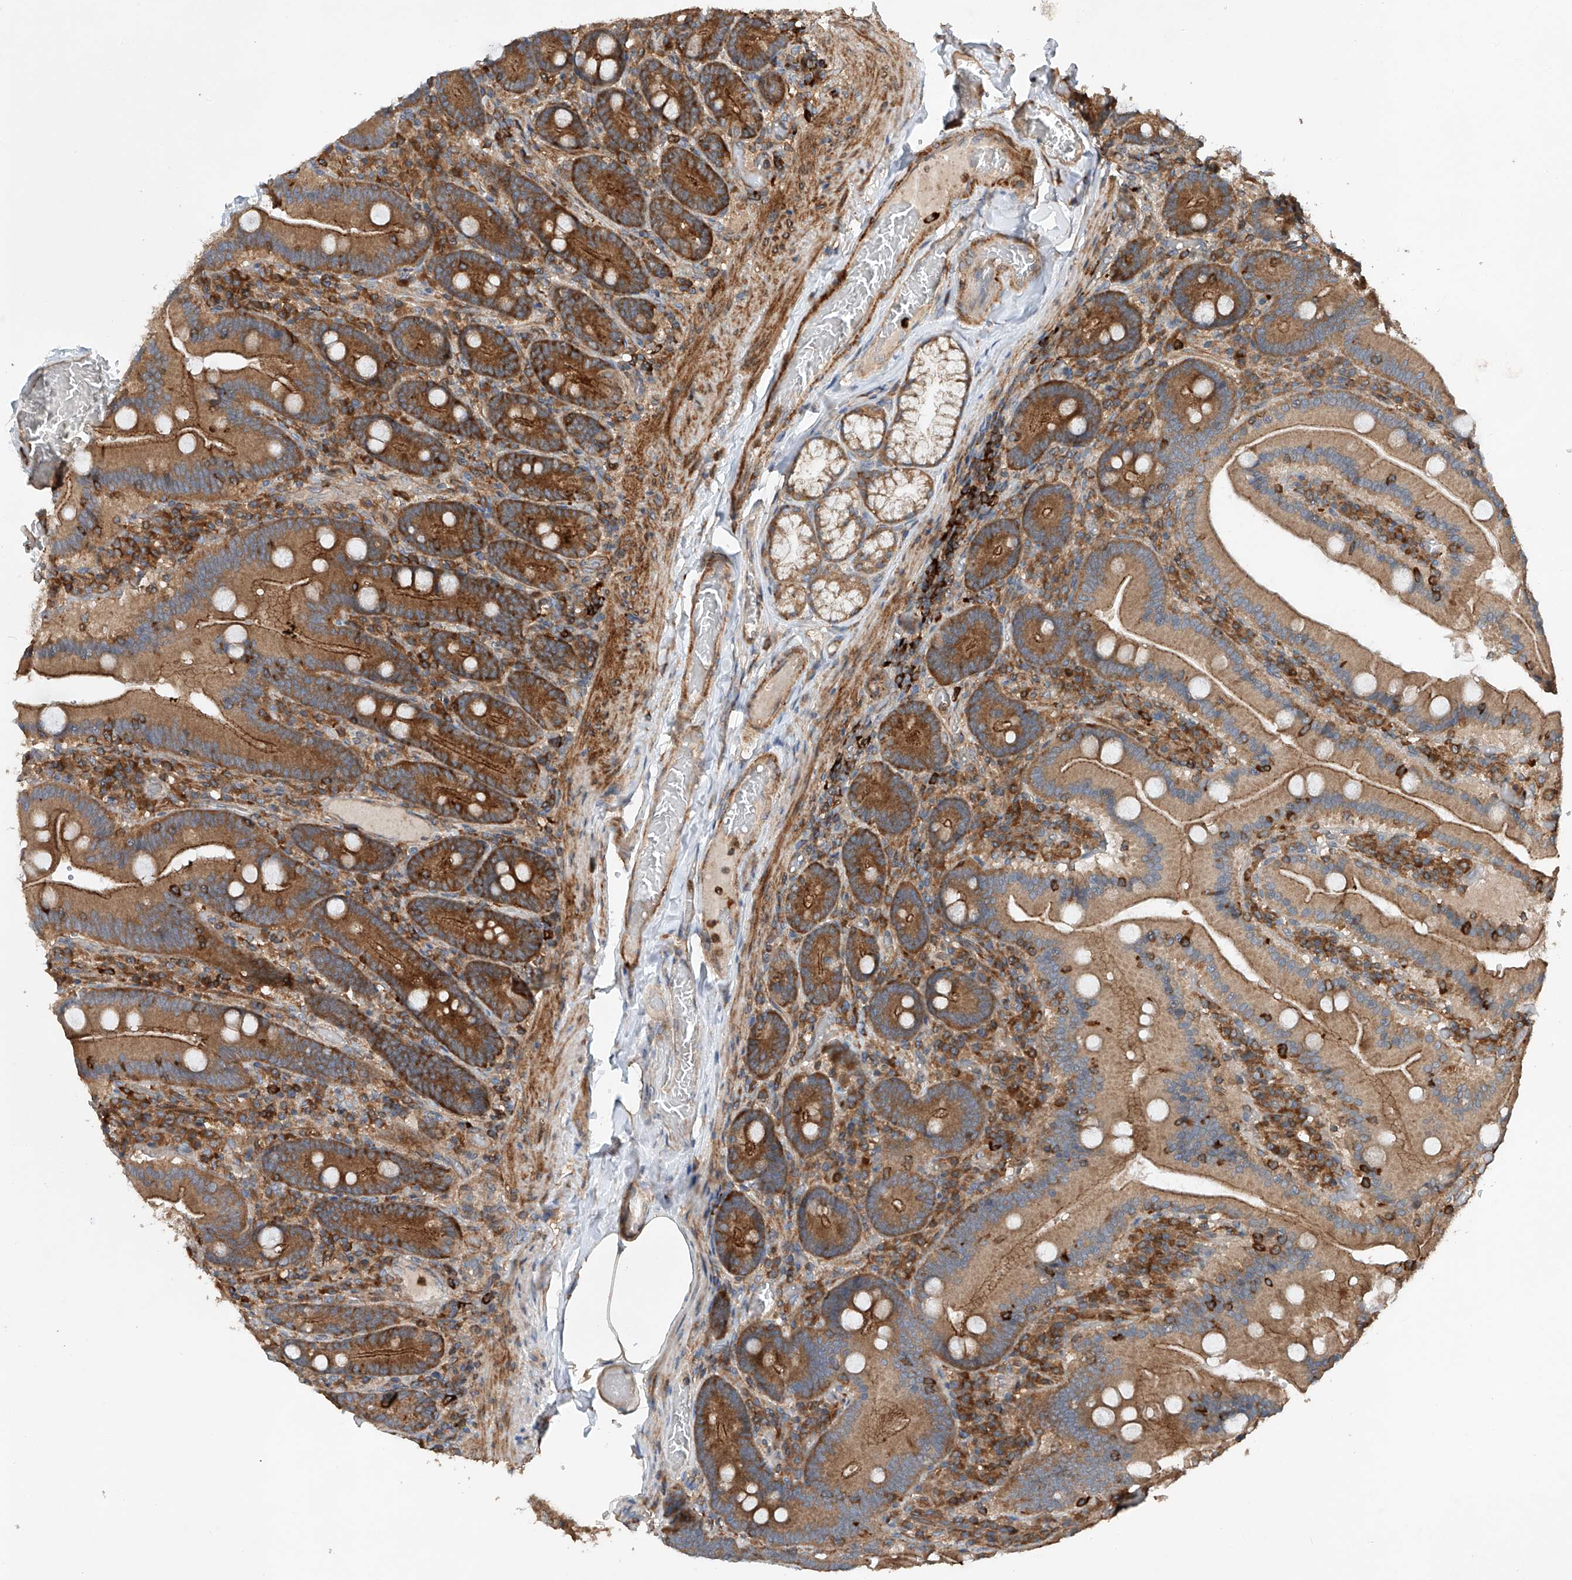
{"staining": {"intensity": "strong", "quantity": ">75%", "location": "cytoplasmic/membranous"}, "tissue": "duodenum", "cell_type": "Glandular cells", "image_type": "normal", "snomed": [{"axis": "morphology", "description": "Normal tissue, NOS"}, {"axis": "topography", "description": "Duodenum"}], "caption": "Benign duodenum demonstrates strong cytoplasmic/membranous expression in approximately >75% of glandular cells.", "gene": "CEP85L", "patient": {"sex": "female", "age": 62}}